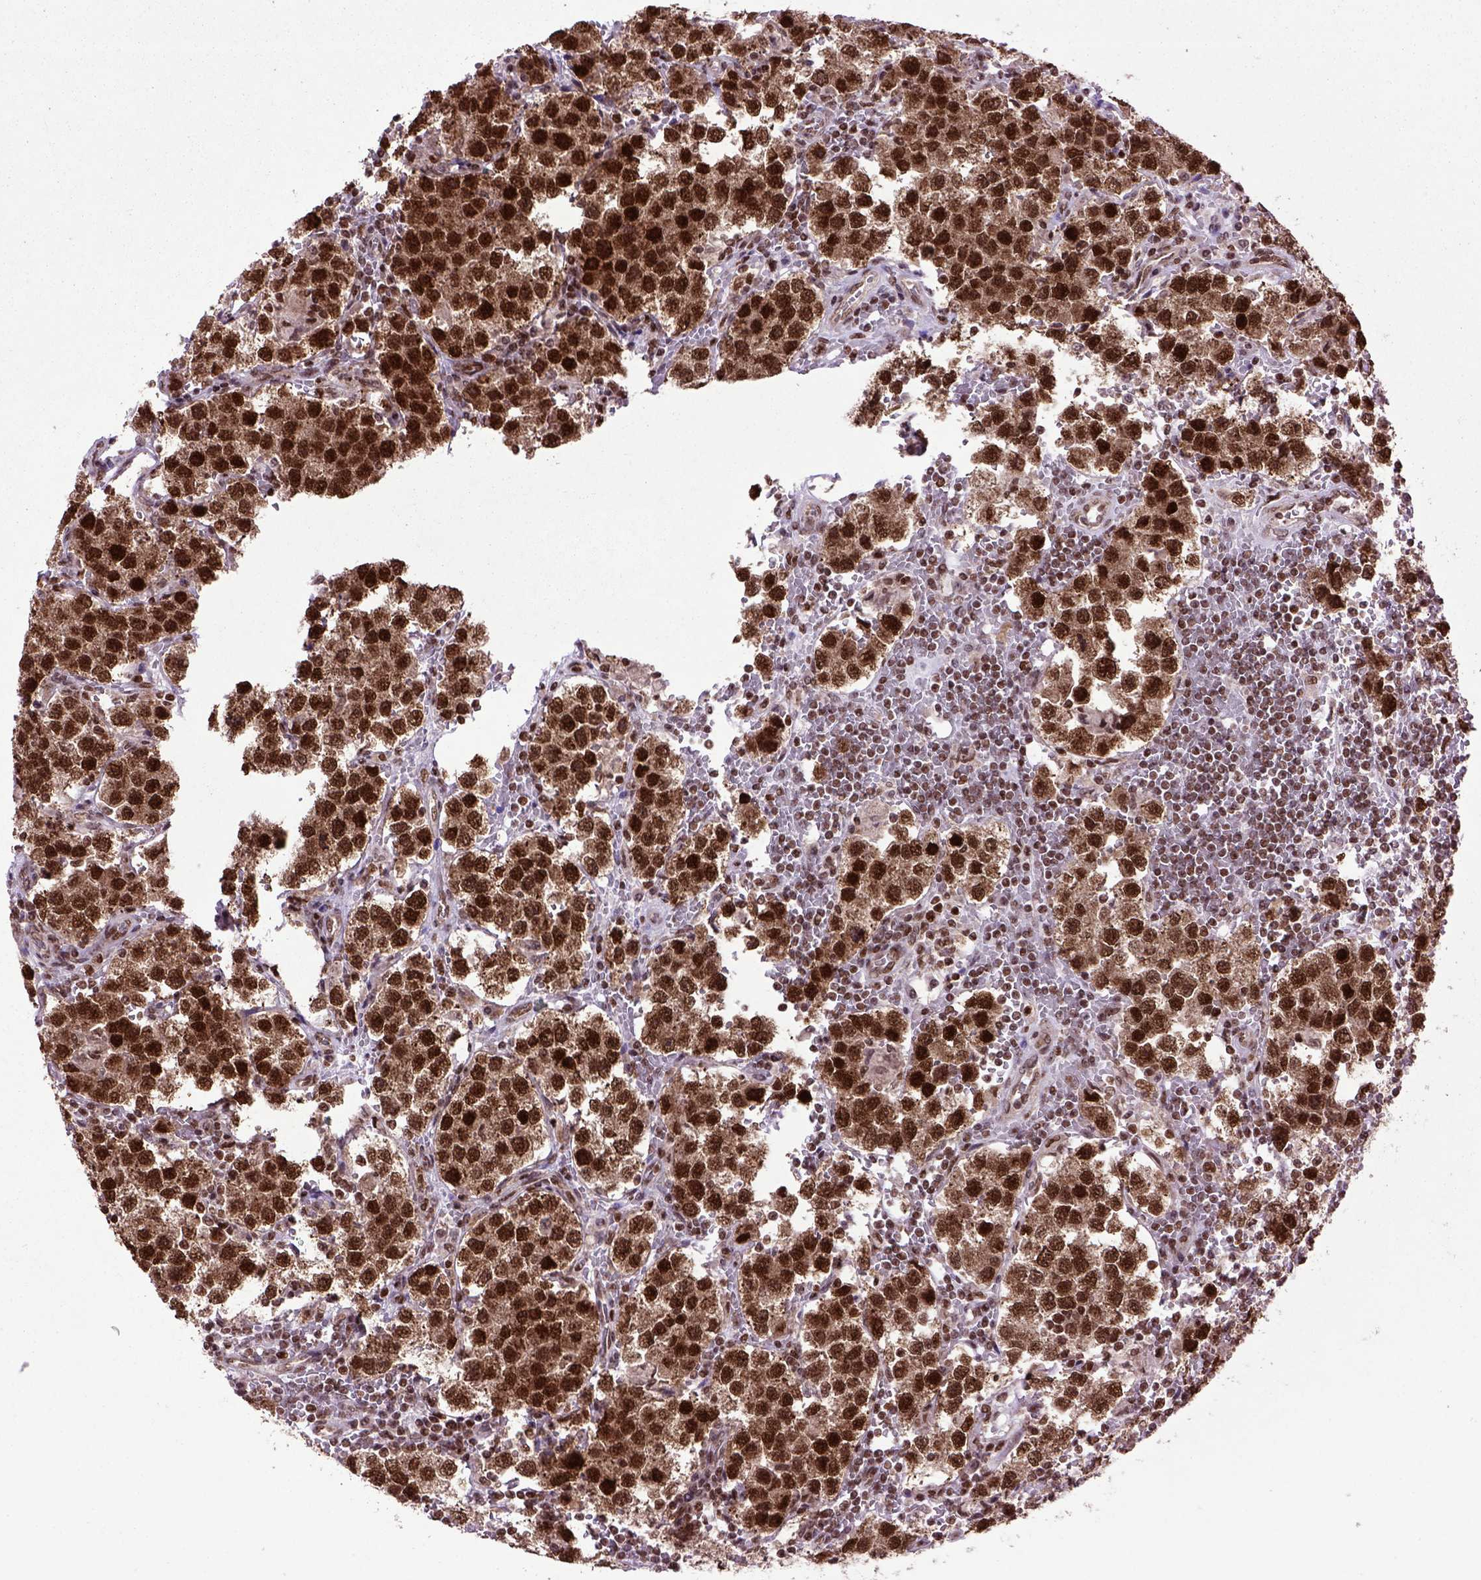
{"staining": {"intensity": "strong", "quantity": ">75%", "location": "cytoplasmic/membranous,nuclear"}, "tissue": "testis cancer", "cell_type": "Tumor cells", "image_type": "cancer", "snomed": [{"axis": "morphology", "description": "Seminoma, NOS"}, {"axis": "topography", "description": "Testis"}], "caption": "Tumor cells exhibit high levels of strong cytoplasmic/membranous and nuclear positivity in about >75% of cells in seminoma (testis).", "gene": "CELF1", "patient": {"sex": "male", "age": 37}}